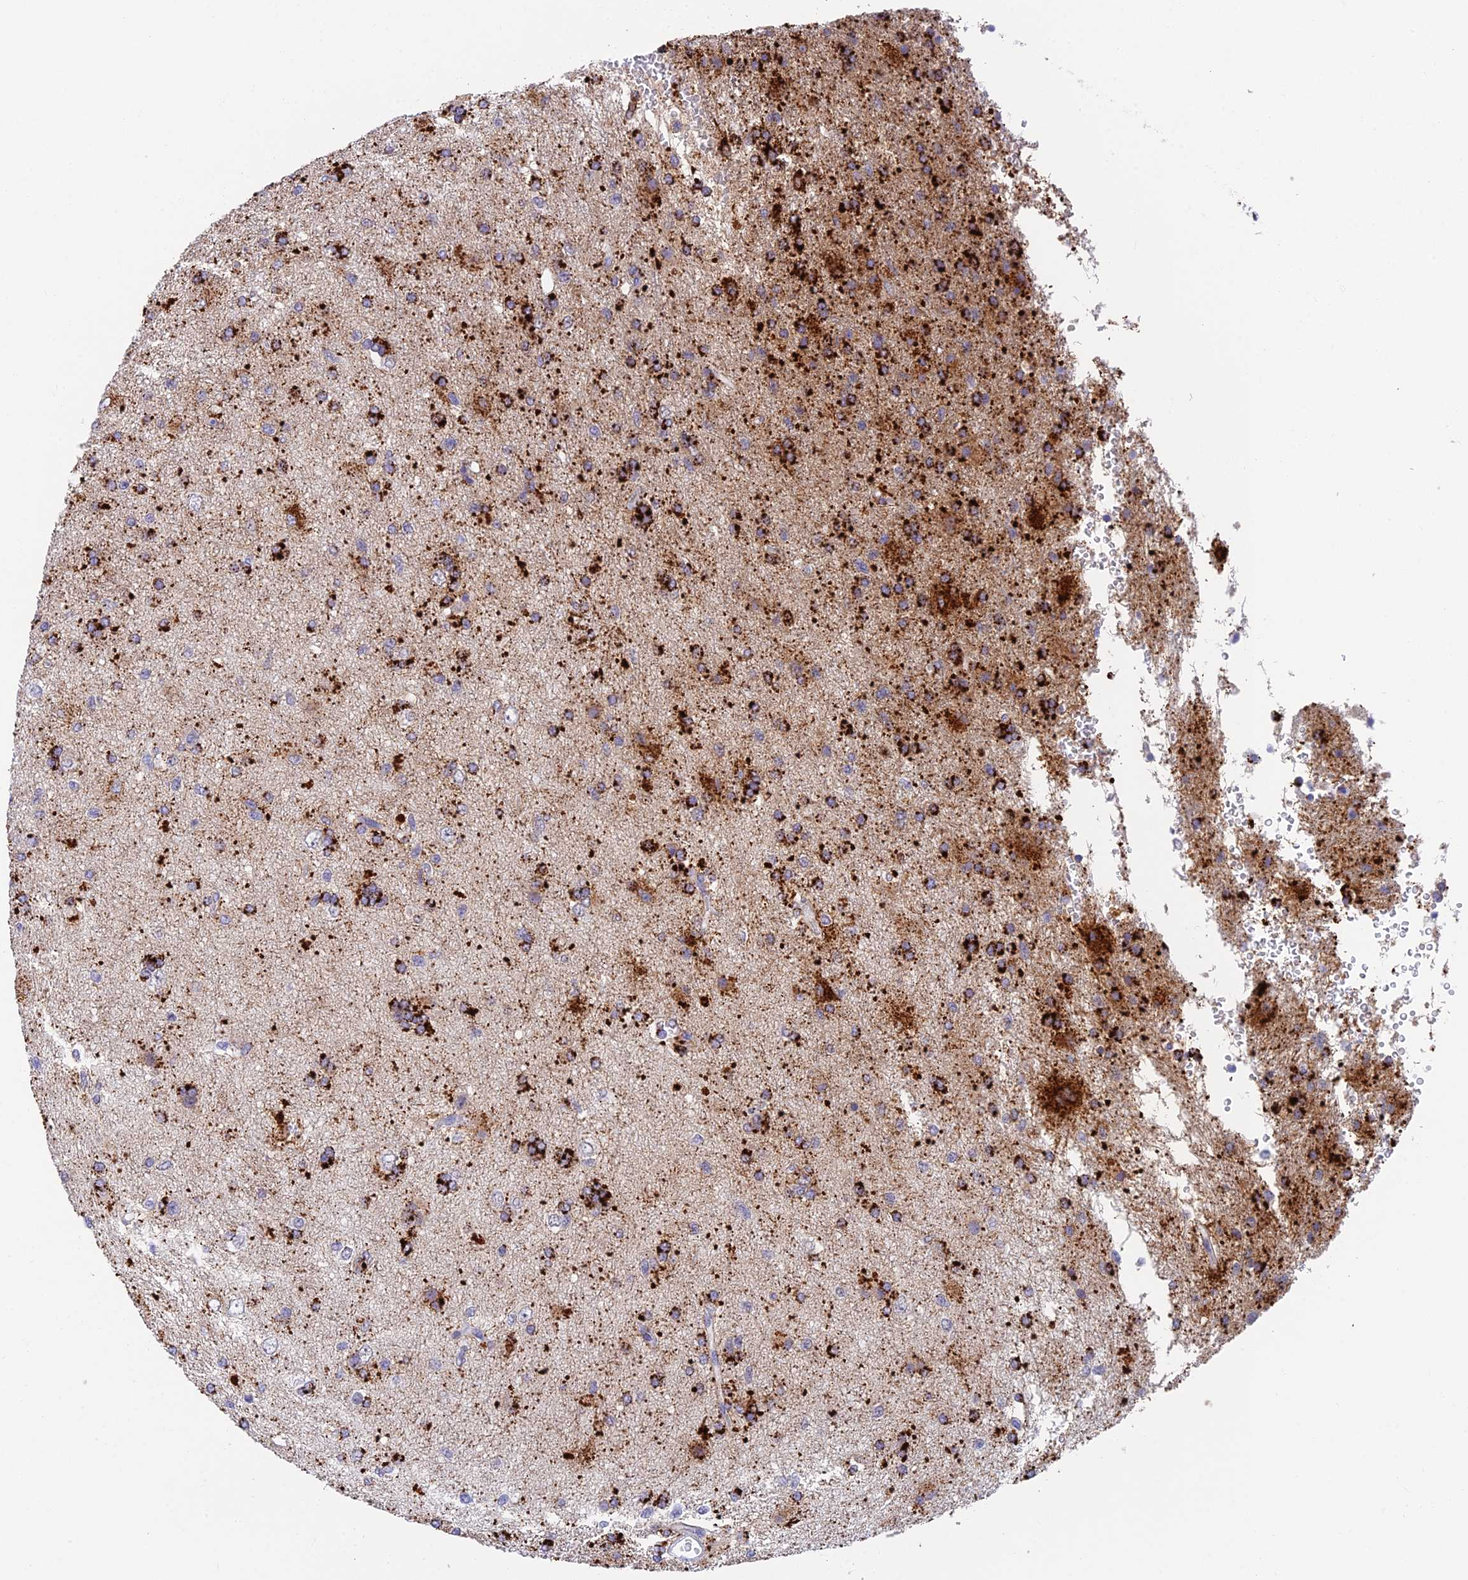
{"staining": {"intensity": "strong", "quantity": "25%-75%", "location": "cytoplasmic/membranous"}, "tissue": "glioma", "cell_type": "Tumor cells", "image_type": "cancer", "snomed": [{"axis": "morphology", "description": "Glioma, malignant, High grade"}, {"axis": "topography", "description": "Brain"}], "caption": "Tumor cells exhibit high levels of strong cytoplasmic/membranous expression in about 25%-75% of cells in malignant glioma (high-grade).", "gene": "ADAMTS13", "patient": {"sex": "male", "age": 56}}